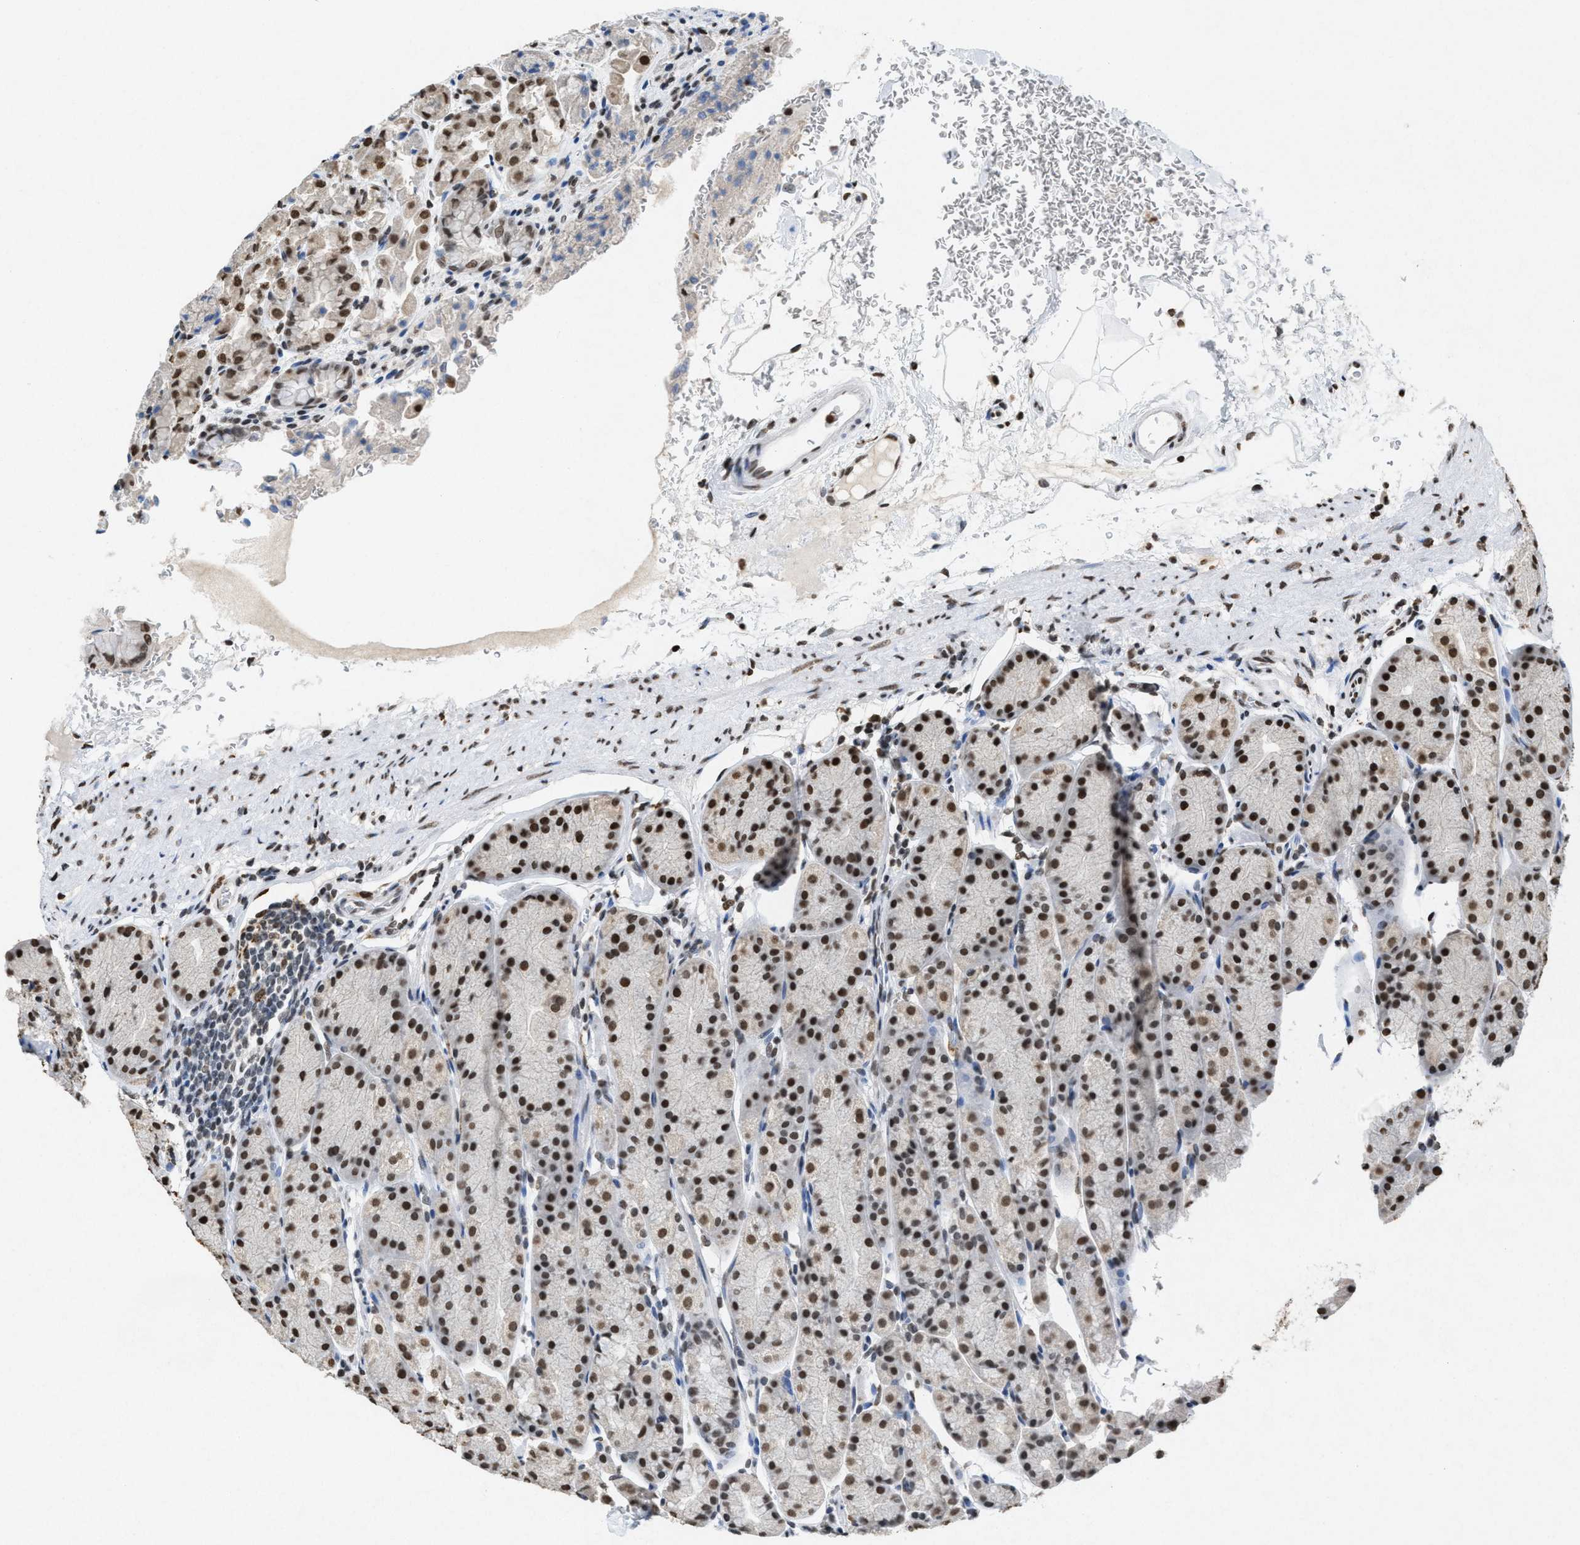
{"staining": {"intensity": "strong", "quantity": "25%-75%", "location": "nuclear"}, "tissue": "stomach", "cell_type": "Glandular cells", "image_type": "normal", "snomed": [{"axis": "morphology", "description": "Normal tissue, NOS"}, {"axis": "topography", "description": "Stomach"}], "caption": "Immunohistochemical staining of benign stomach exhibits high levels of strong nuclear expression in about 25%-75% of glandular cells. The protein is shown in brown color, while the nuclei are stained blue.", "gene": "NUP88", "patient": {"sex": "male", "age": 42}}